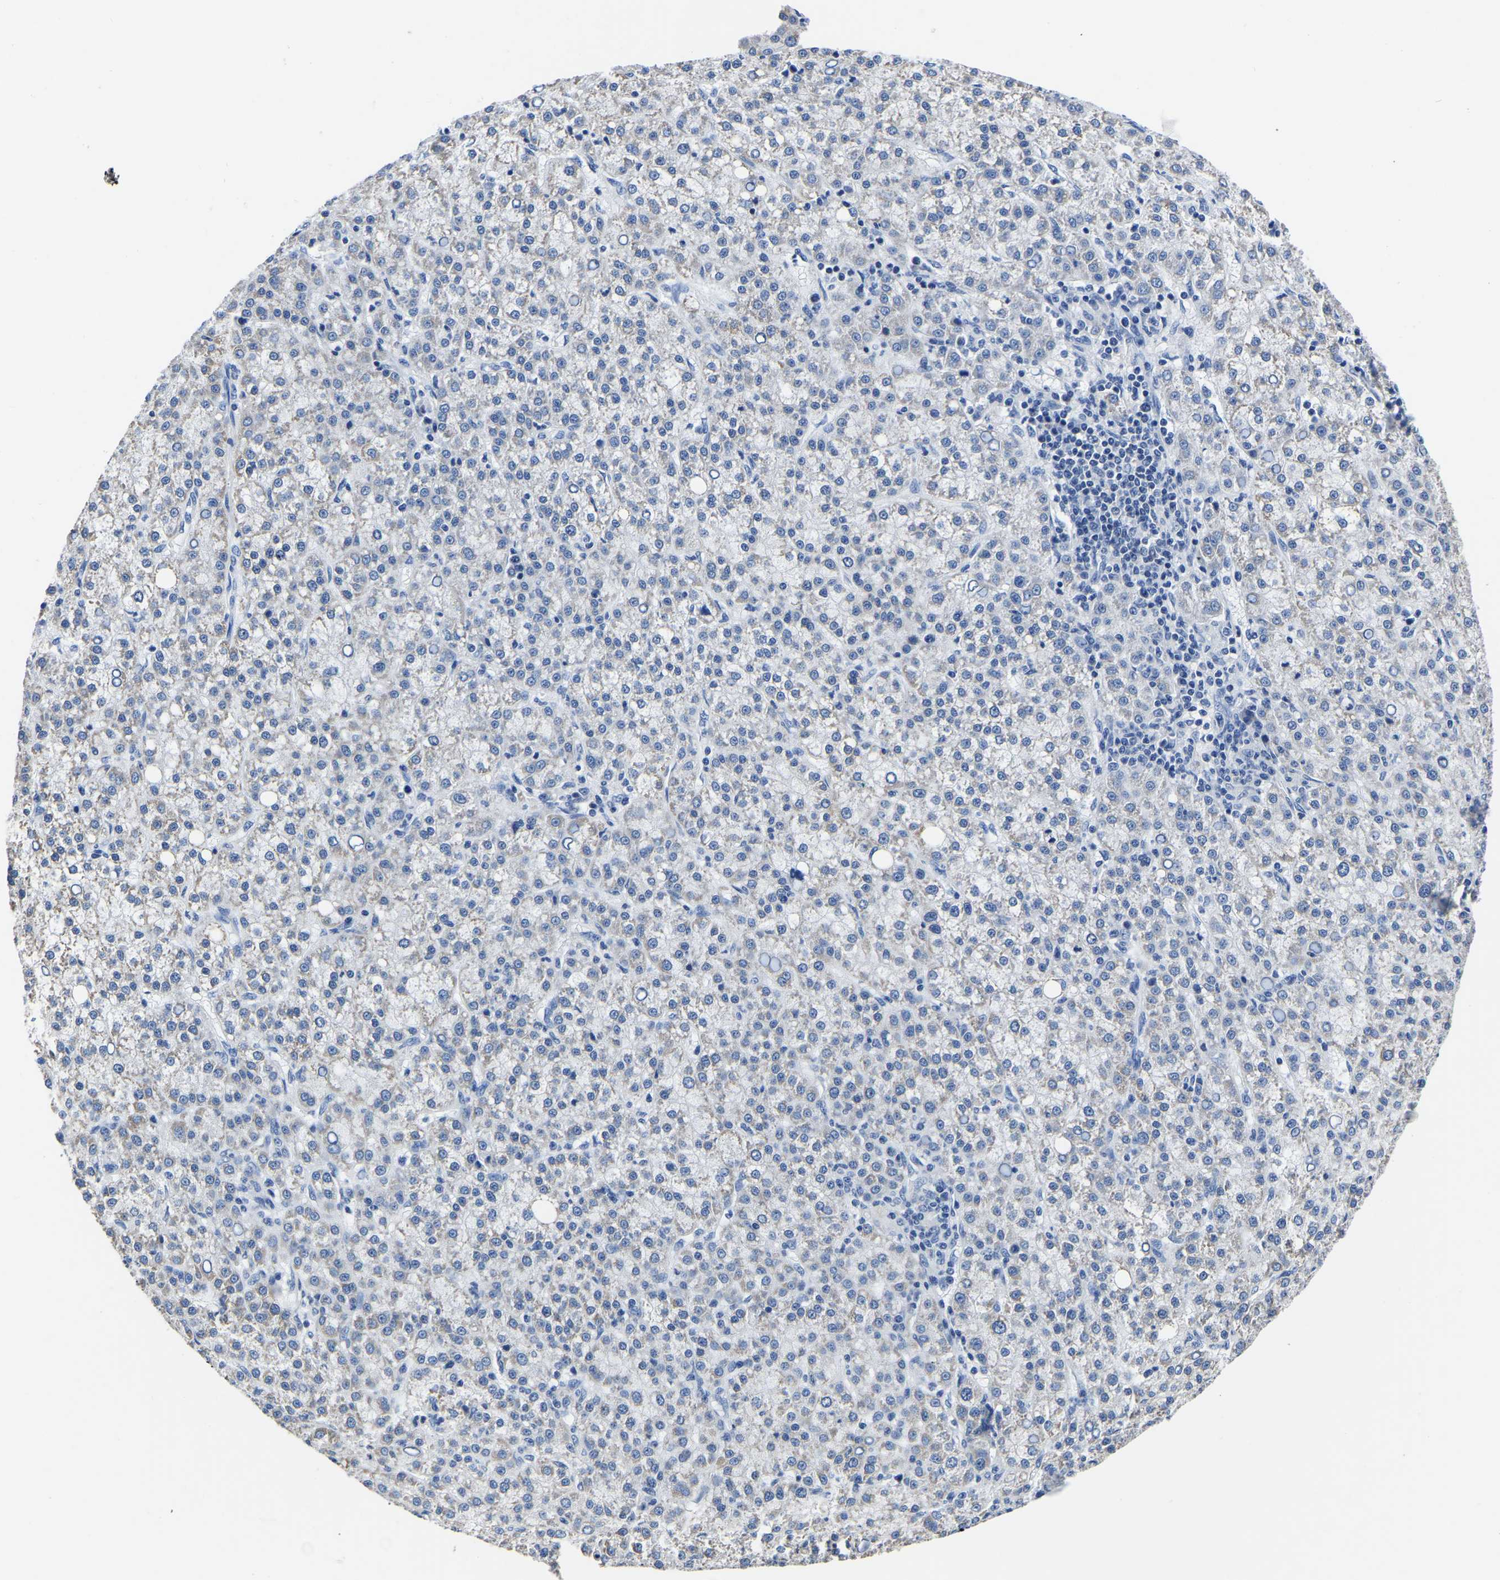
{"staining": {"intensity": "negative", "quantity": "none", "location": "none"}, "tissue": "liver cancer", "cell_type": "Tumor cells", "image_type": "cancer", "snomed": [{"axis": "morphology", "description": "Carcinoma, Hepatocellular, NOS"}, {"axis": "topography", "description": "Liver"}], "caption": "Immunohistochemistry (IHC) of liver cancer (hepatocellular carcinoma) reveals no staining in tumor cells.", "gene": "FGD5", "patient": {"sex": "female", "age": 58}}